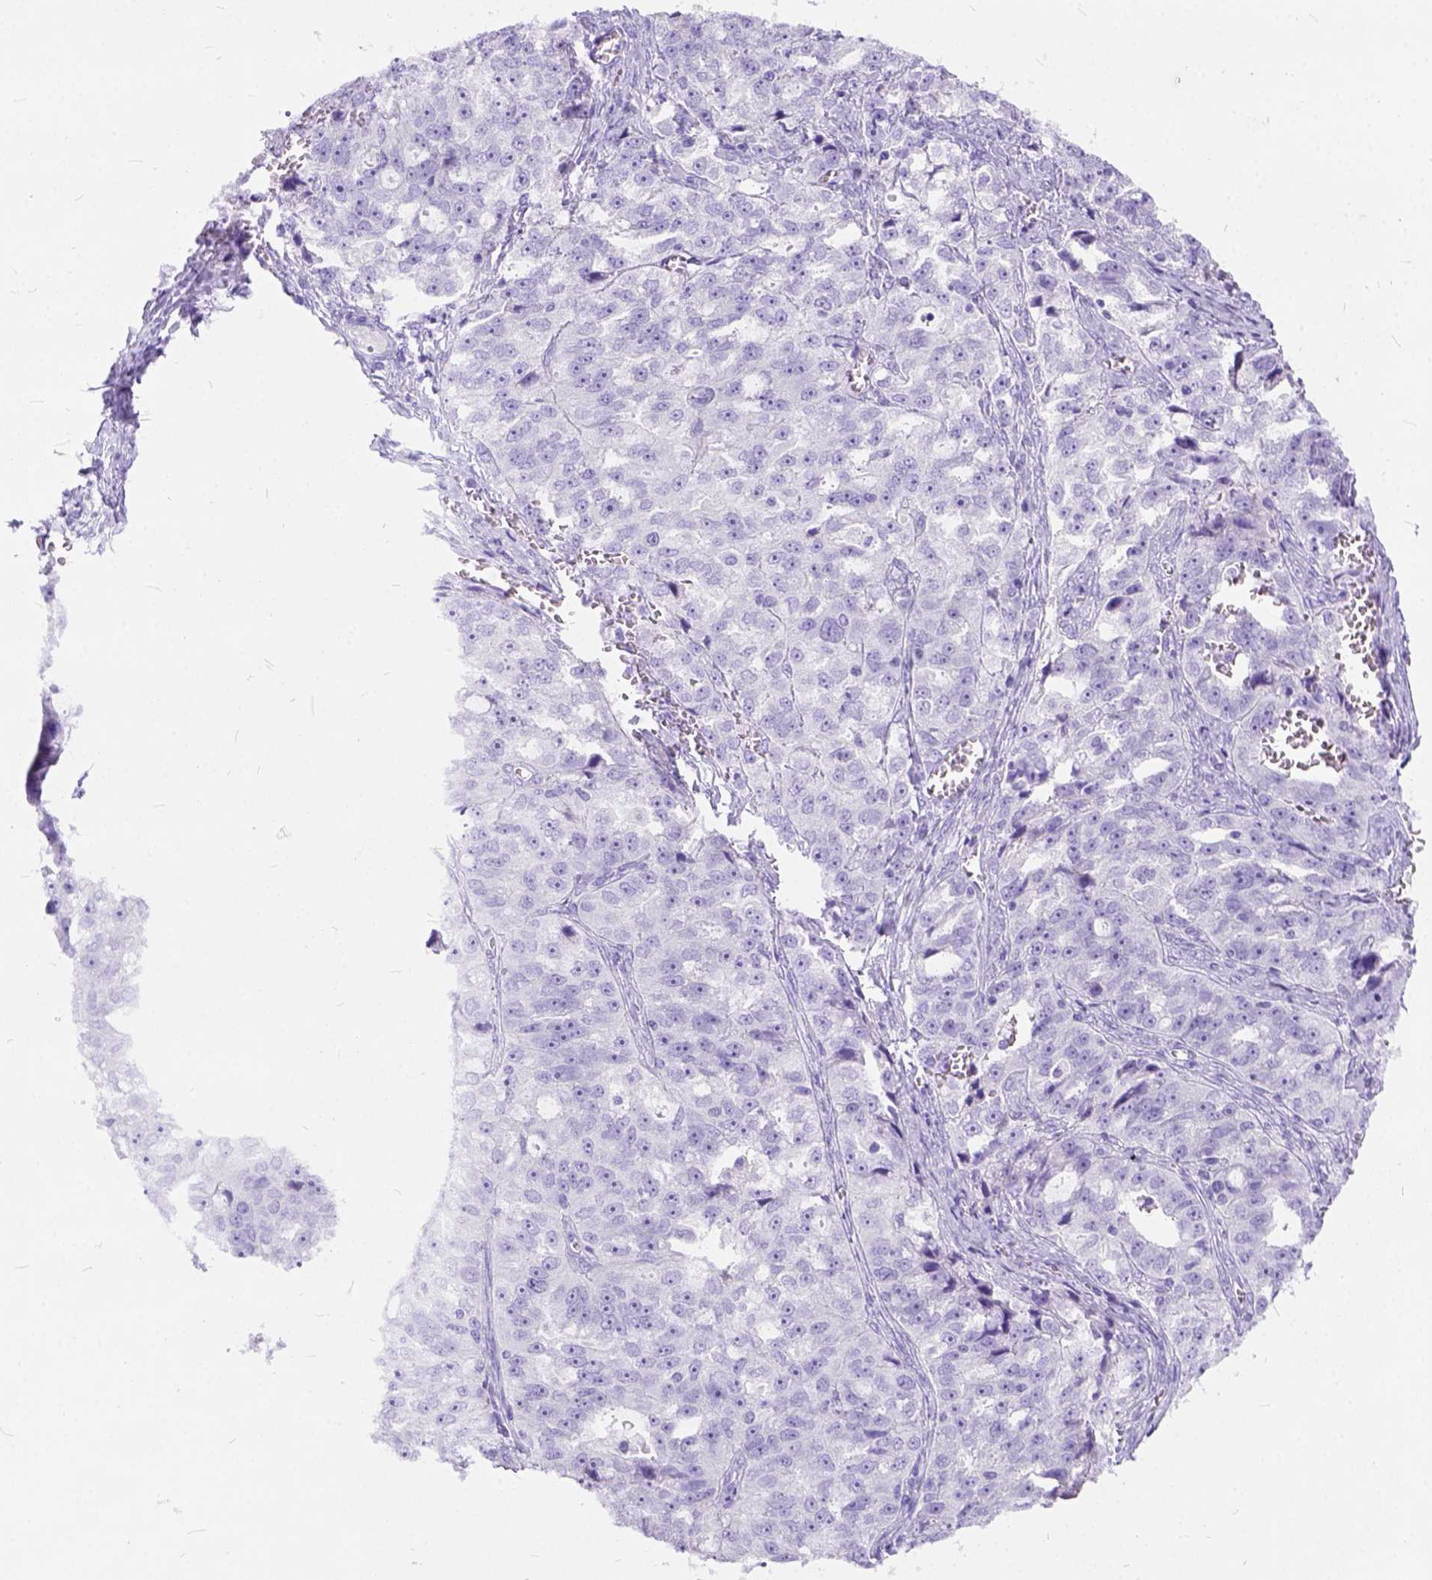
{"staining": {"intensity": "negative", "quantity": "none", "location": "none"}, "tissue": "ovarian cancer", "cell_type": "Tumor cells", "image_type": "cancer", "snomed": [{"axis": "morphology", "description": "Cystadenocarcinoma, serous, NOS"}, {"axis": "topography", "description": "Ovary"}], "caption": "This is an immunohistochemistry micrograph of ovarian cancer (serous cystadenocarcinoma). There is no positivity in tumor cells.", "gene": "C1QTNF3", "patient": {"sex": "female", "age": 51}}